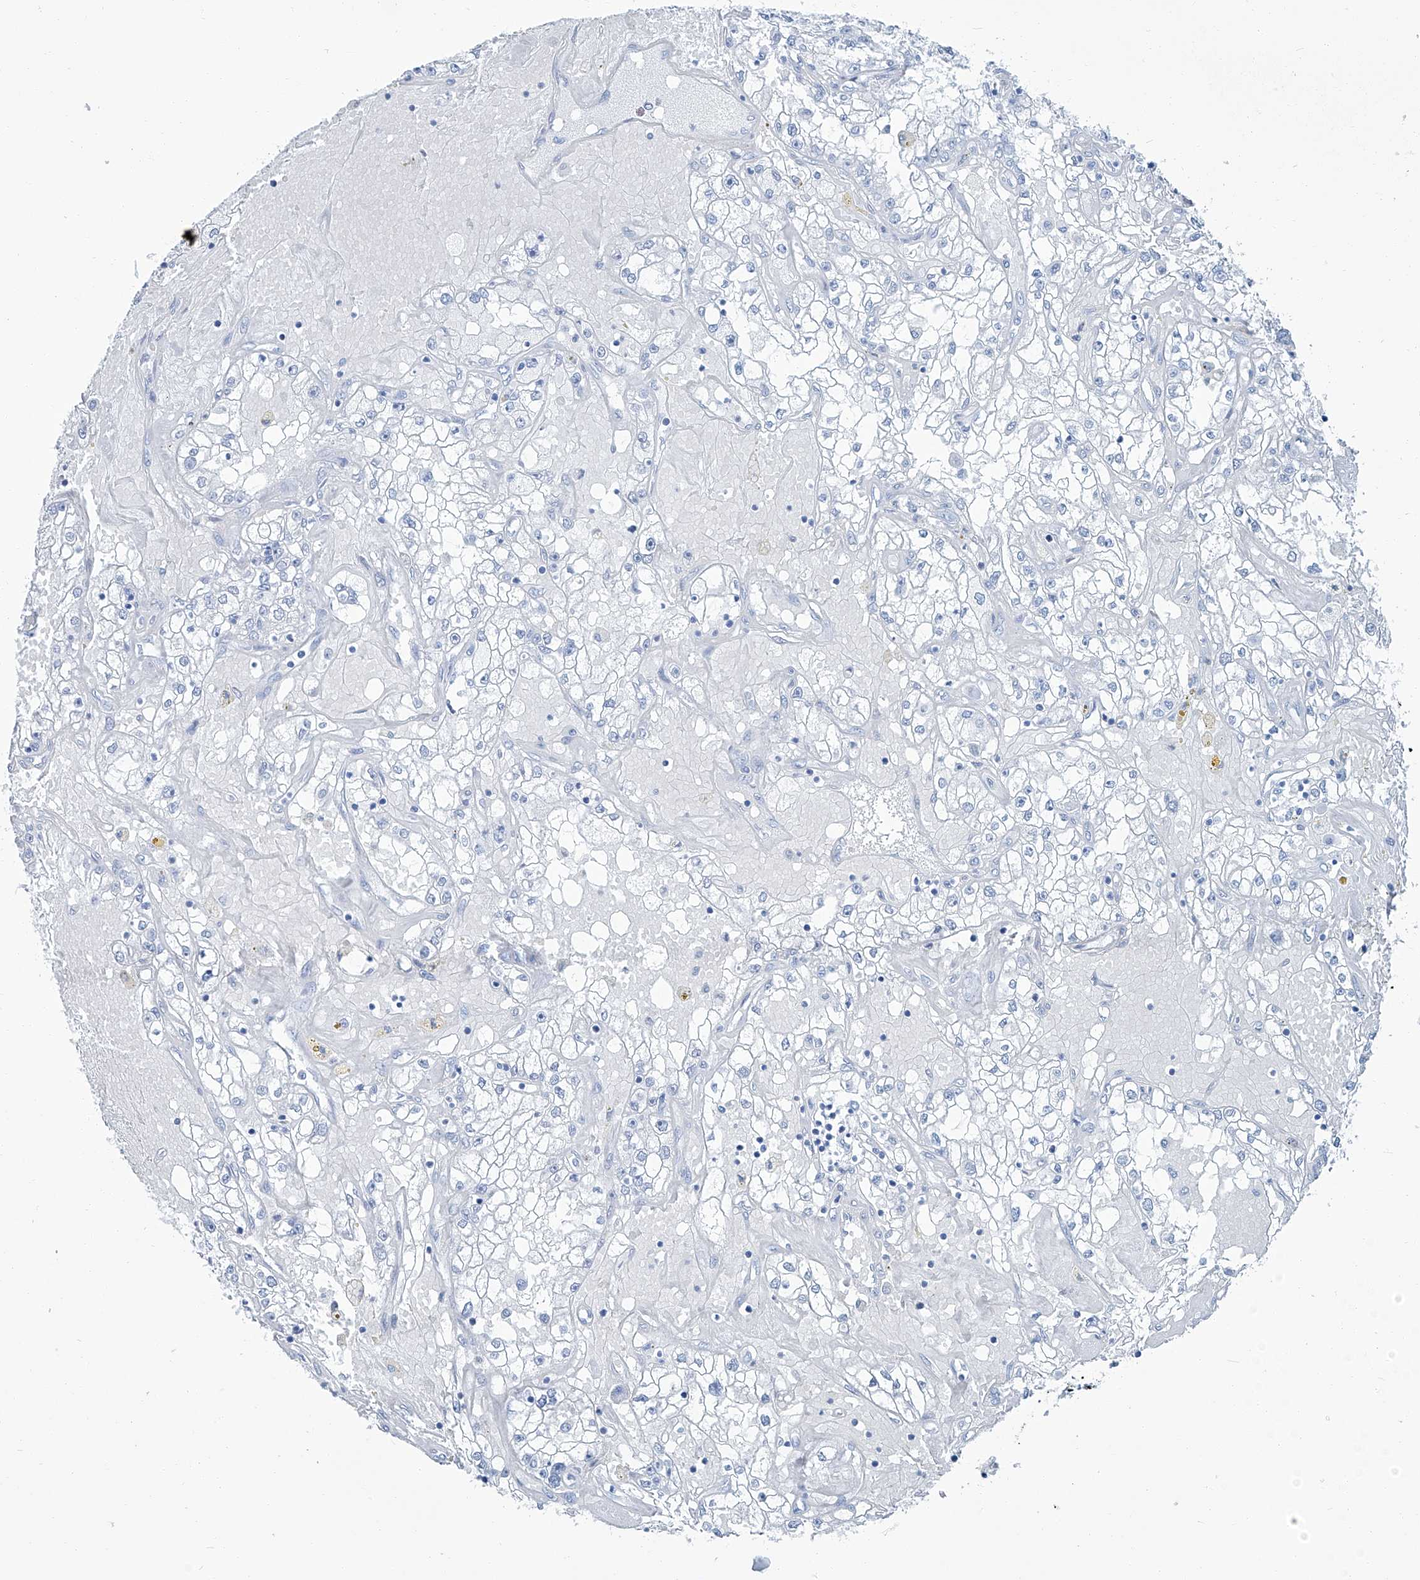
{"staining": {"intensity": "negative", "quantity": "none", "location": "none"}, "tissue": "renal cancer", "cell_type": "Tumor cells", "image_type": "cancer", "snomed": [{"axis": "morphology", "description": "Adenocarcinoma, NOS"}, {"axis": "topography", "description": "Kidney"}], "caption": "High power microscopy photomicrograph of an IHC micrograph of renal adenocarcinoma, revealing no significant expression in tumor cells. (Brightfield microscopy of DAB IHC at high magnification).", "gene": "PFKL", "patient": {"sex": "male", "age": 56}}